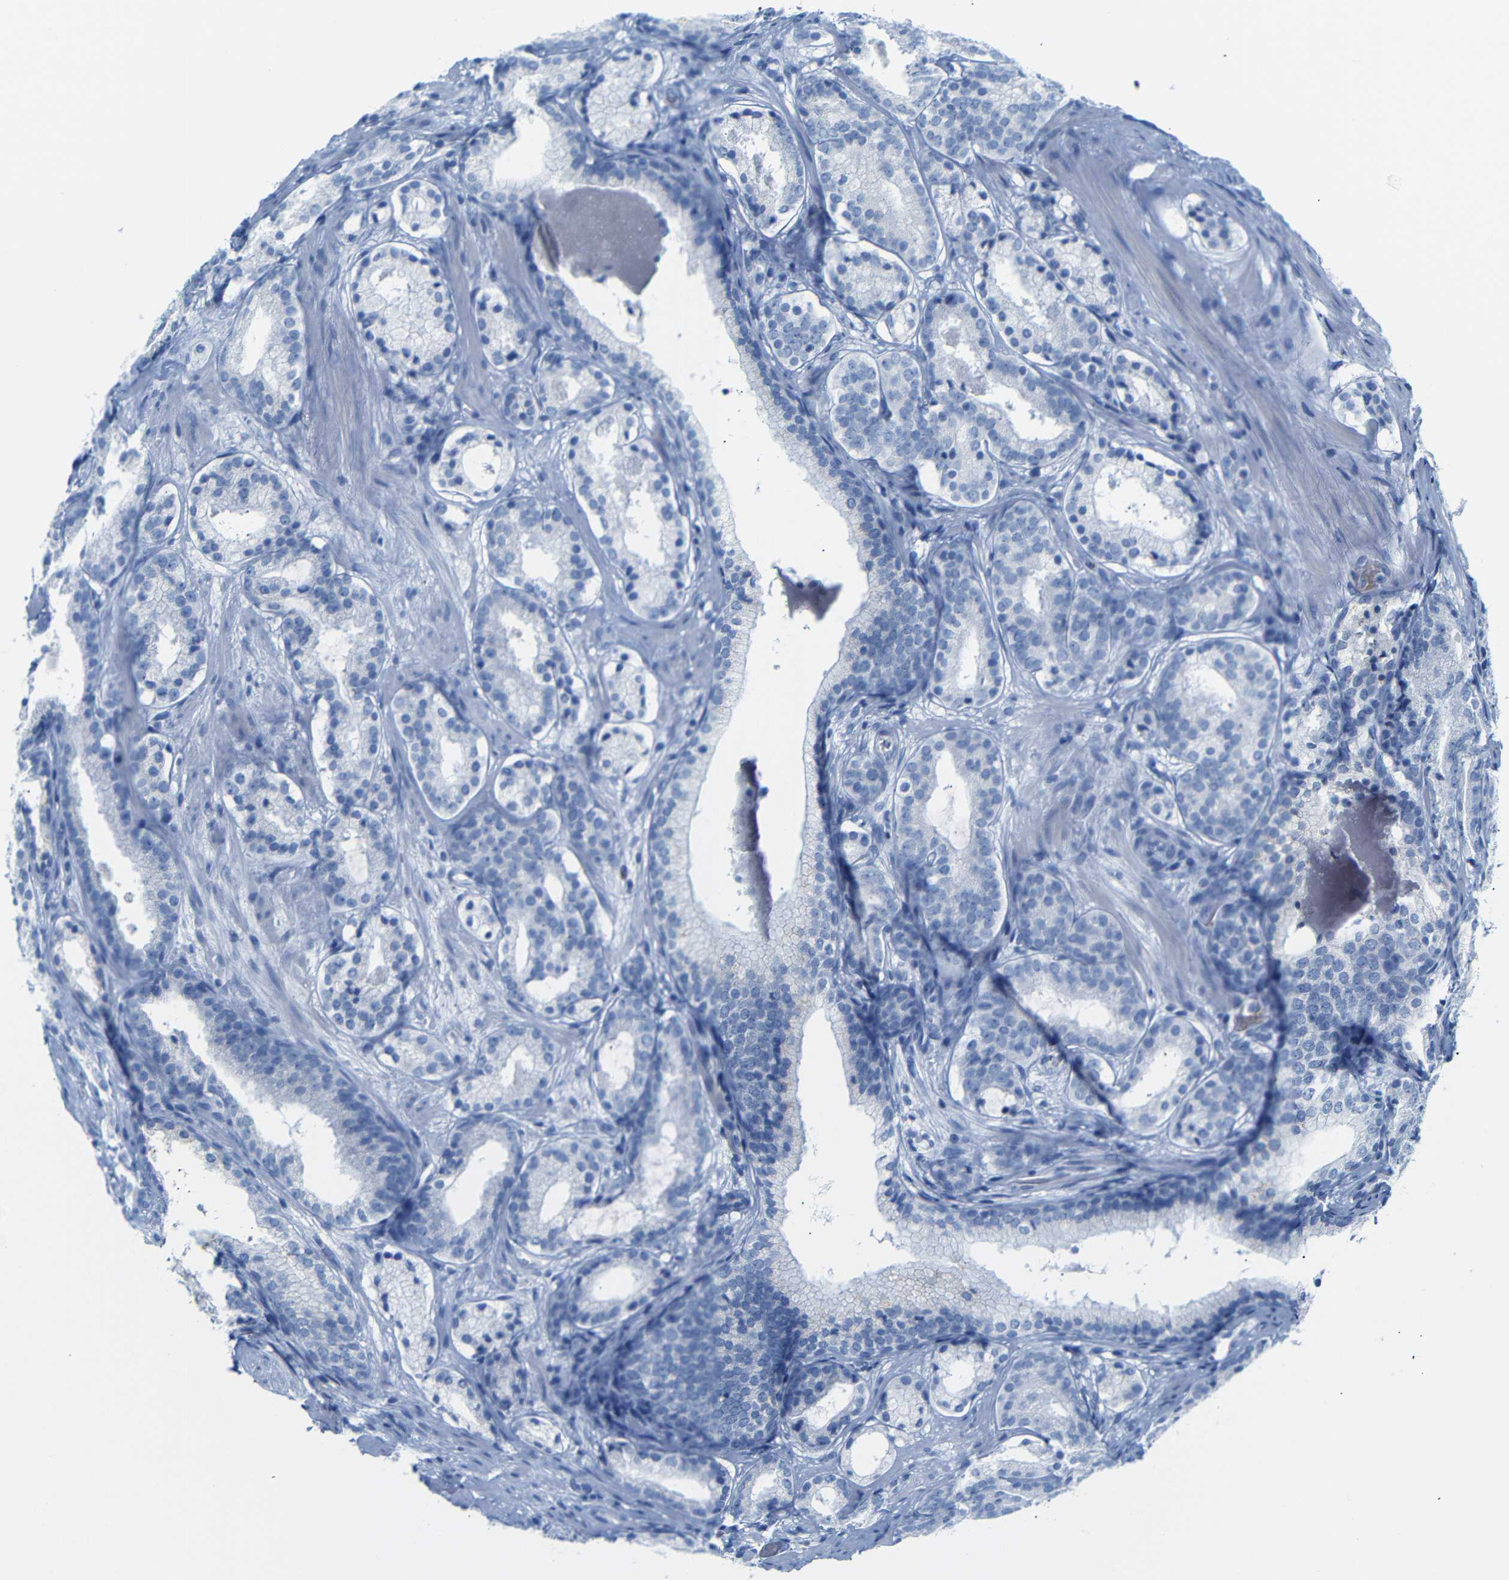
{"staining": {"intensity": "negative", "quantity": "none", "location": "none"}, "tissue": "prostate cancer", "cell_type": "Tumor cells", "image_type": "cancer", "snomed": [{"axis": "morphology", "description": "Adenocarcinoma, Low grade"}, {"axis": "topography", "description": "Prostate"}], "caption": "Prostate cancer was stained to show a protein in brown. There is no significant staining in tumor cells.", "gene": "ERVMER34-1", "patient": {"sex": "male", "age": 69}}